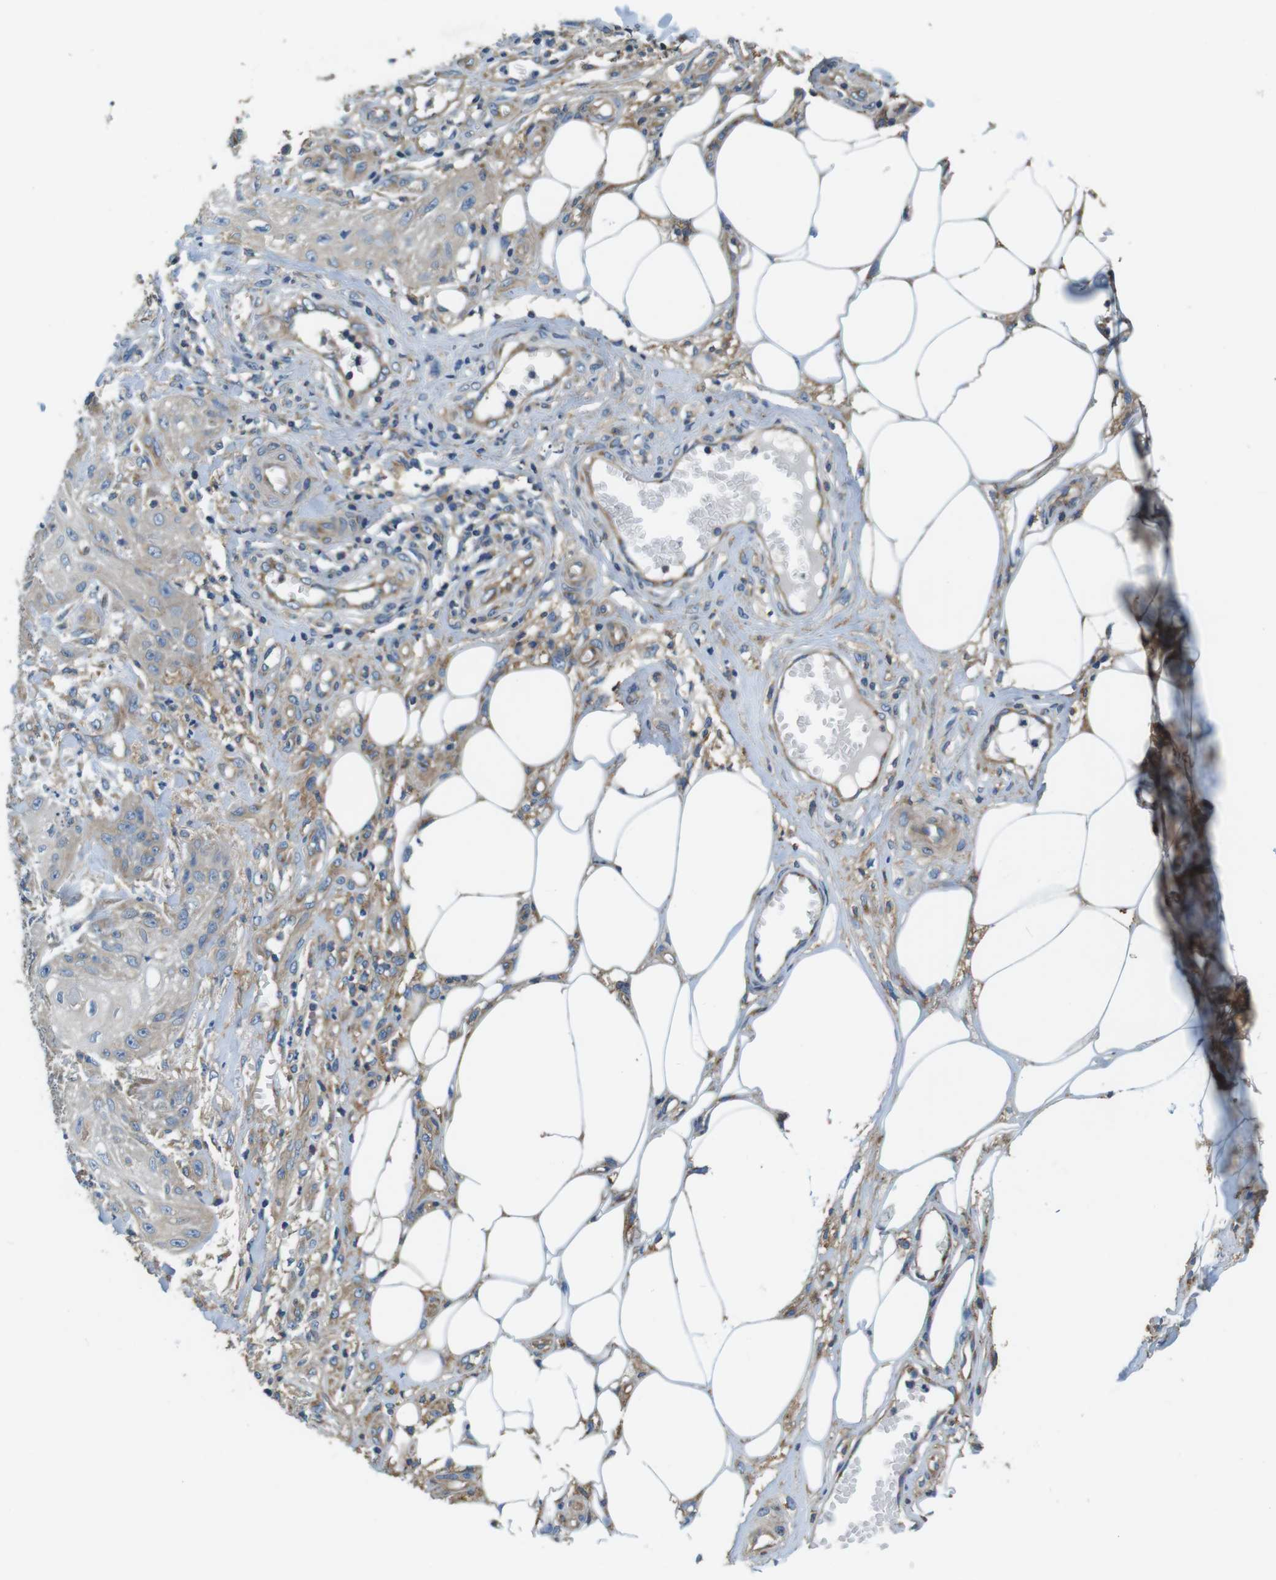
{"staining": {"intensity": "weak", "quantity": "25%-75%", "location": "cytoplasmic/membranous"}, "tissue": "skin cancer", "cell_type": "Tumor cells", "image_type": "cancer", "snomed": [{"axis": "morphology", "description": "Squamous cell carcinoma, NOS"}, {"axis": "topography", "description": "Skin"}], "caption": "Skin cancer stained with a protein marker shows weak staining in tumor cells.", "gene": "DENND4C", "patient": {"sex": "male", "age": 74}}